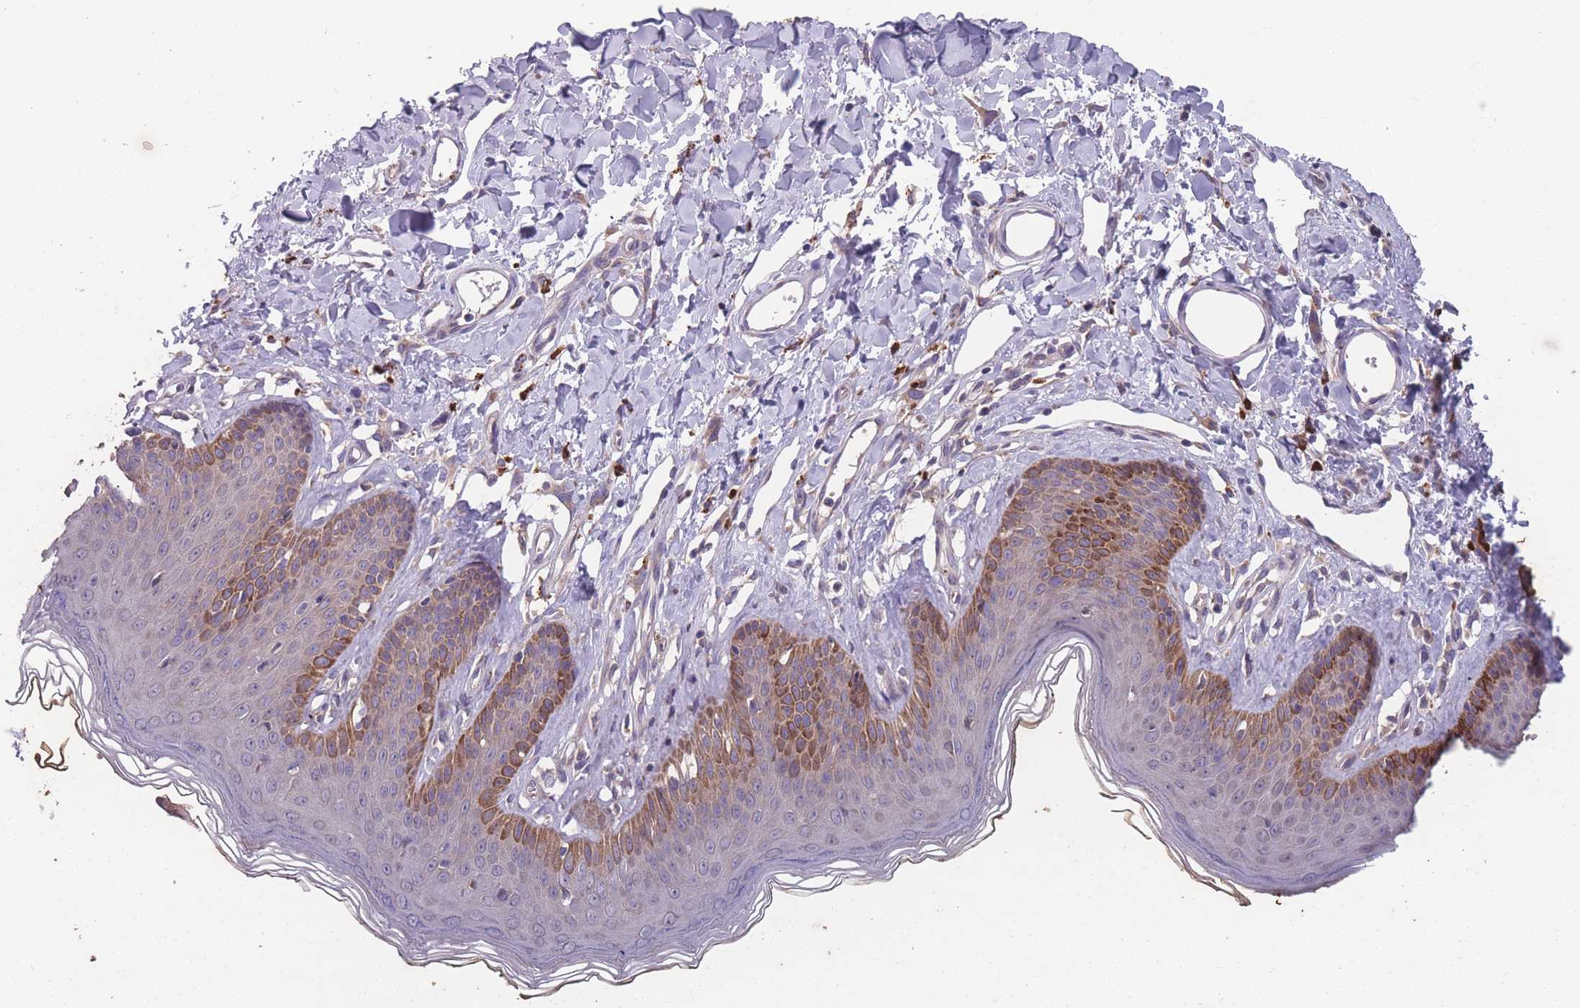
{"staining": {"intensity": "moderate", "quantity": "<25%", "location": "cytoplasmic/membranous"}, "tissue": "skin", "cell_type": "Epidermal cells", "image_type": "normal", "snomed": [{"axis": "morphology", "description": "Normal tissue, NOS"}, {"axis": "morphology", "description": "Squamous cell carcinoma, NOS"}, {"axis": "topography", "description": "Vulva"}], "caption": "IHC photomicrograph of benign human skin stained for a protein (brown), which exhibits low levels of moderate cytoplasmic/membranous expression in about <25% of epidermal cells.", "gene": "STIM2", "patient": {"sex": "female", "age": 85}}